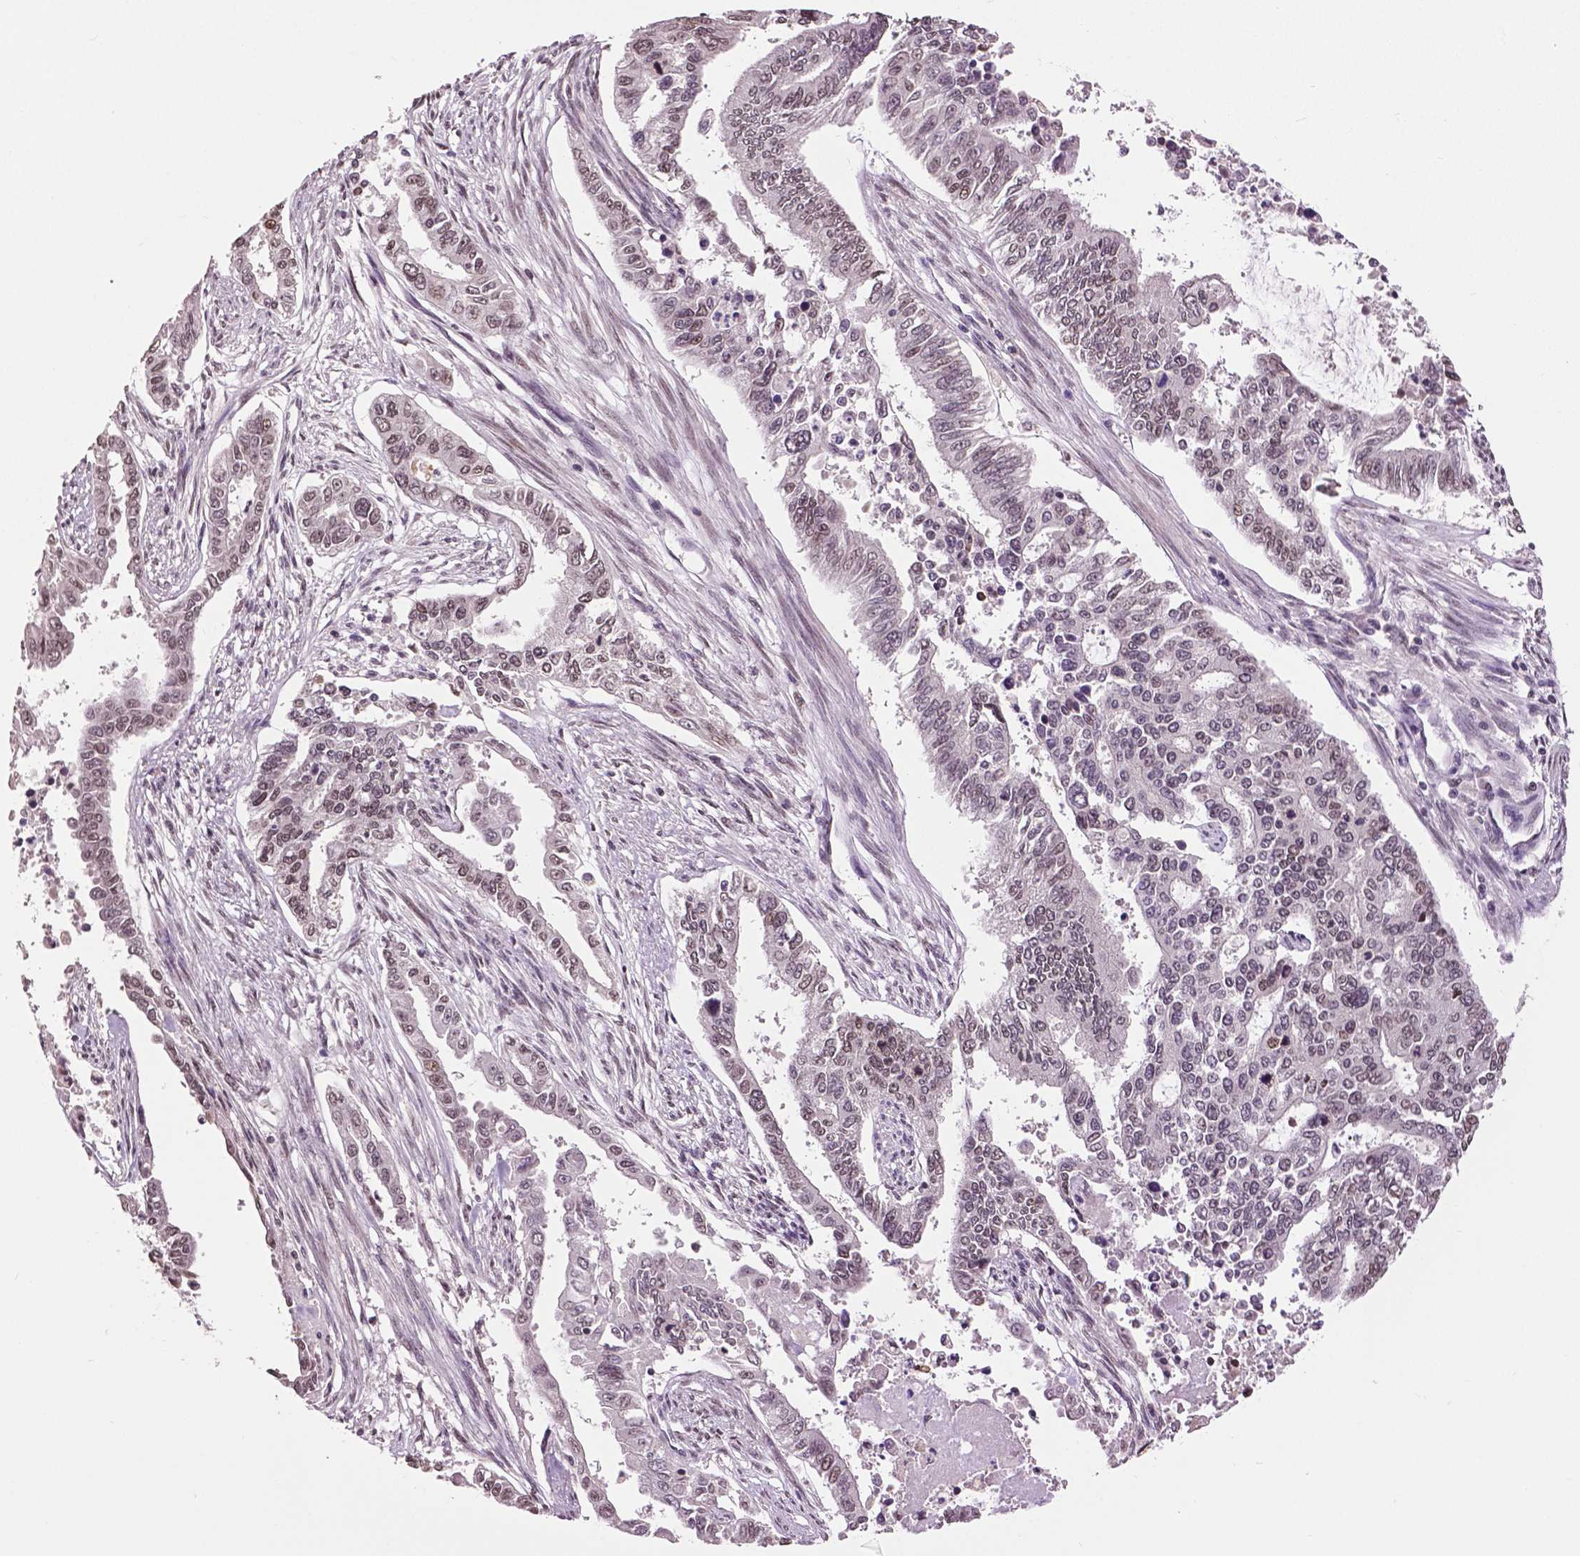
{"staining": {"intensity": "weak", "quantity": ">75%", "location": "nuclear"}, "tissue": "endometrial cancer", "cell_type": "Tumor cells", "image_type": "cancer", "snomed": [{"axis": "morphology", "description": "Adenocarcinoma, NOS"}, {"axis": "topography", "description": "Uterus"}], "caption": "An immunohistochemistry image of tumor tissue is shown. Protein staining in brown highlights weak nuclear positivity in adenocarcinoma (endometrial) within tumor cells. Immunohistochemistry (ihc) stains the protein in brown and the nuclei are stained blue.", "gene": "DLX5", "patient": {"sex": "female", "age": 59}}